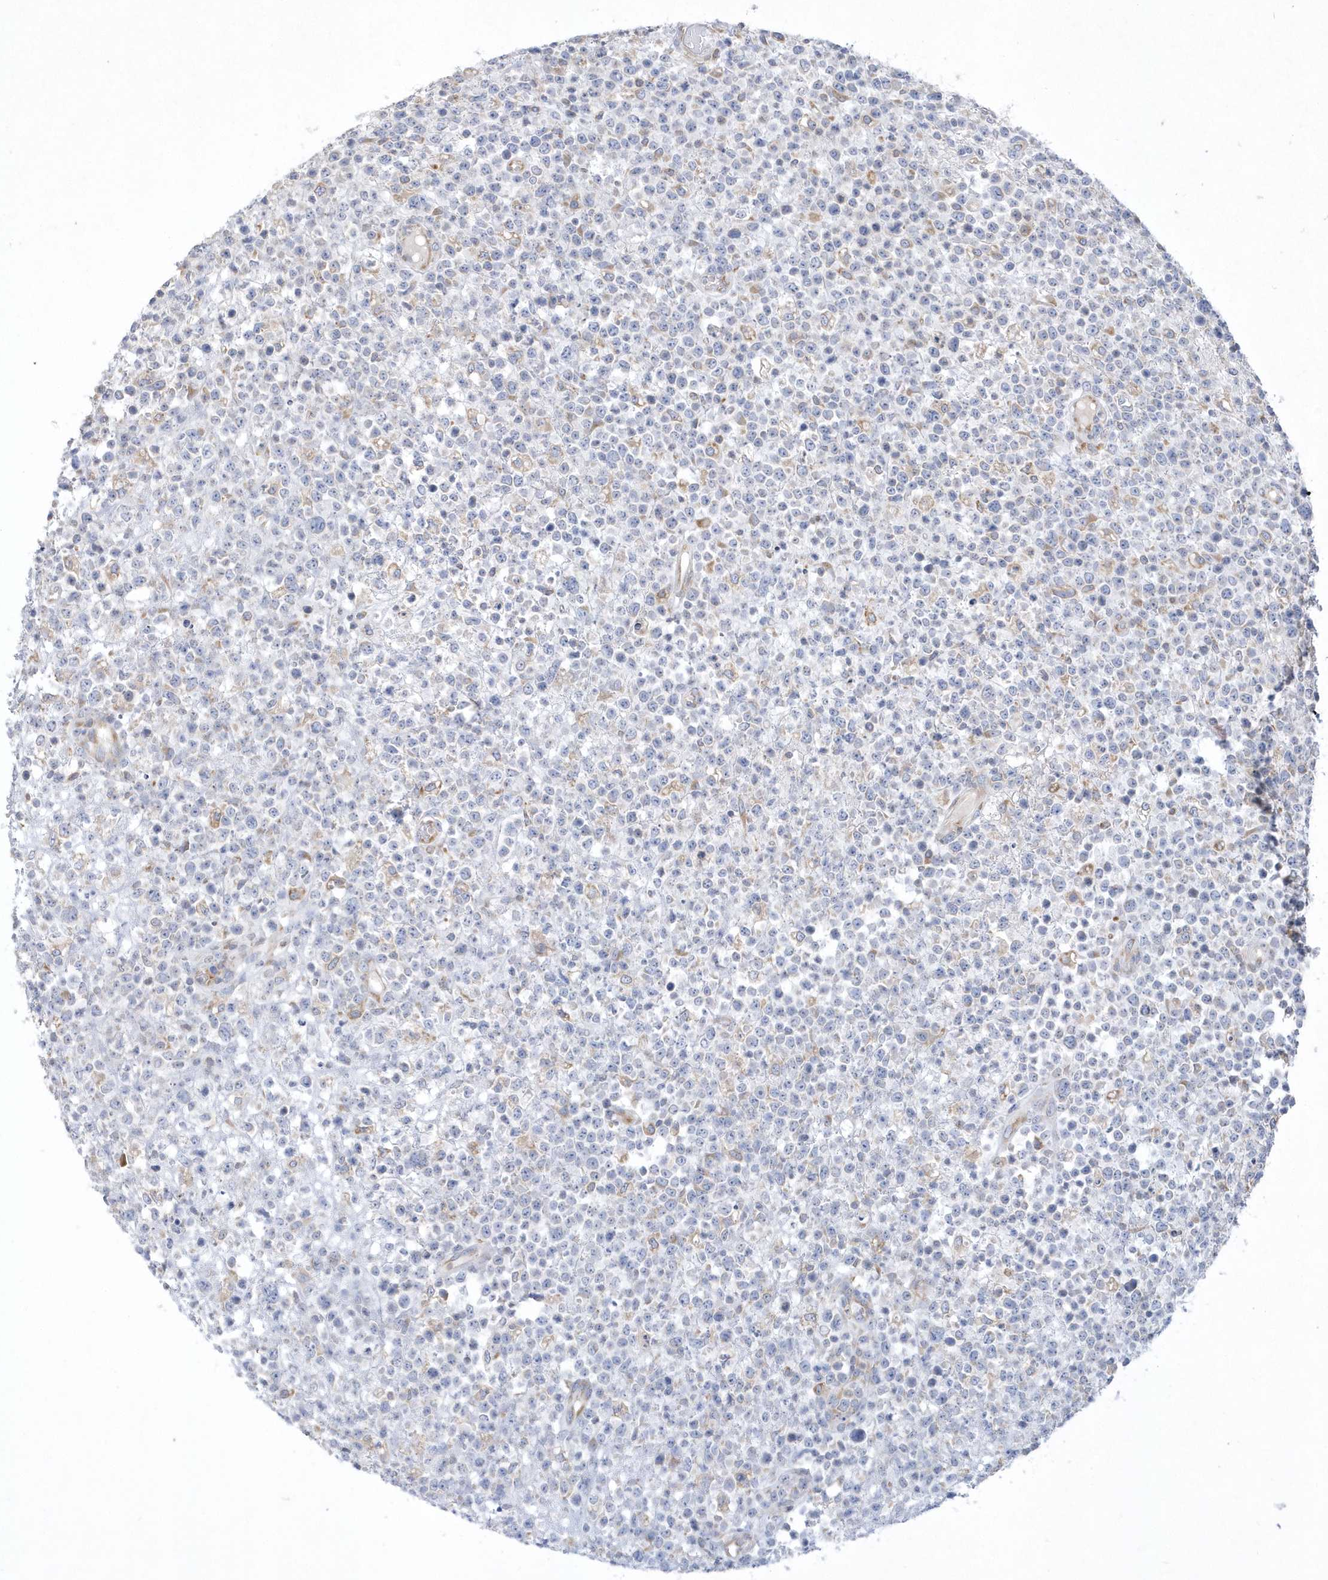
{"staining": {"intensity": "weak", "quantity": "<25%", "location": "cytoplasmic/membranous"}, "tissue": "lymphoma", "cell_type": "Tumor cells", "image_type": "cancer", "snomed": [{"axis": "morphology", "description": "Malignant lymphoma, non-Hodgkin's type, High grade"}, {"axis": "topography", "description": "Colon"}], "caption": "There is no significant staining in tumor cells of lymphoma.", "gene": "DGAT1", "patient": {"sex": "female", "age": 53}}